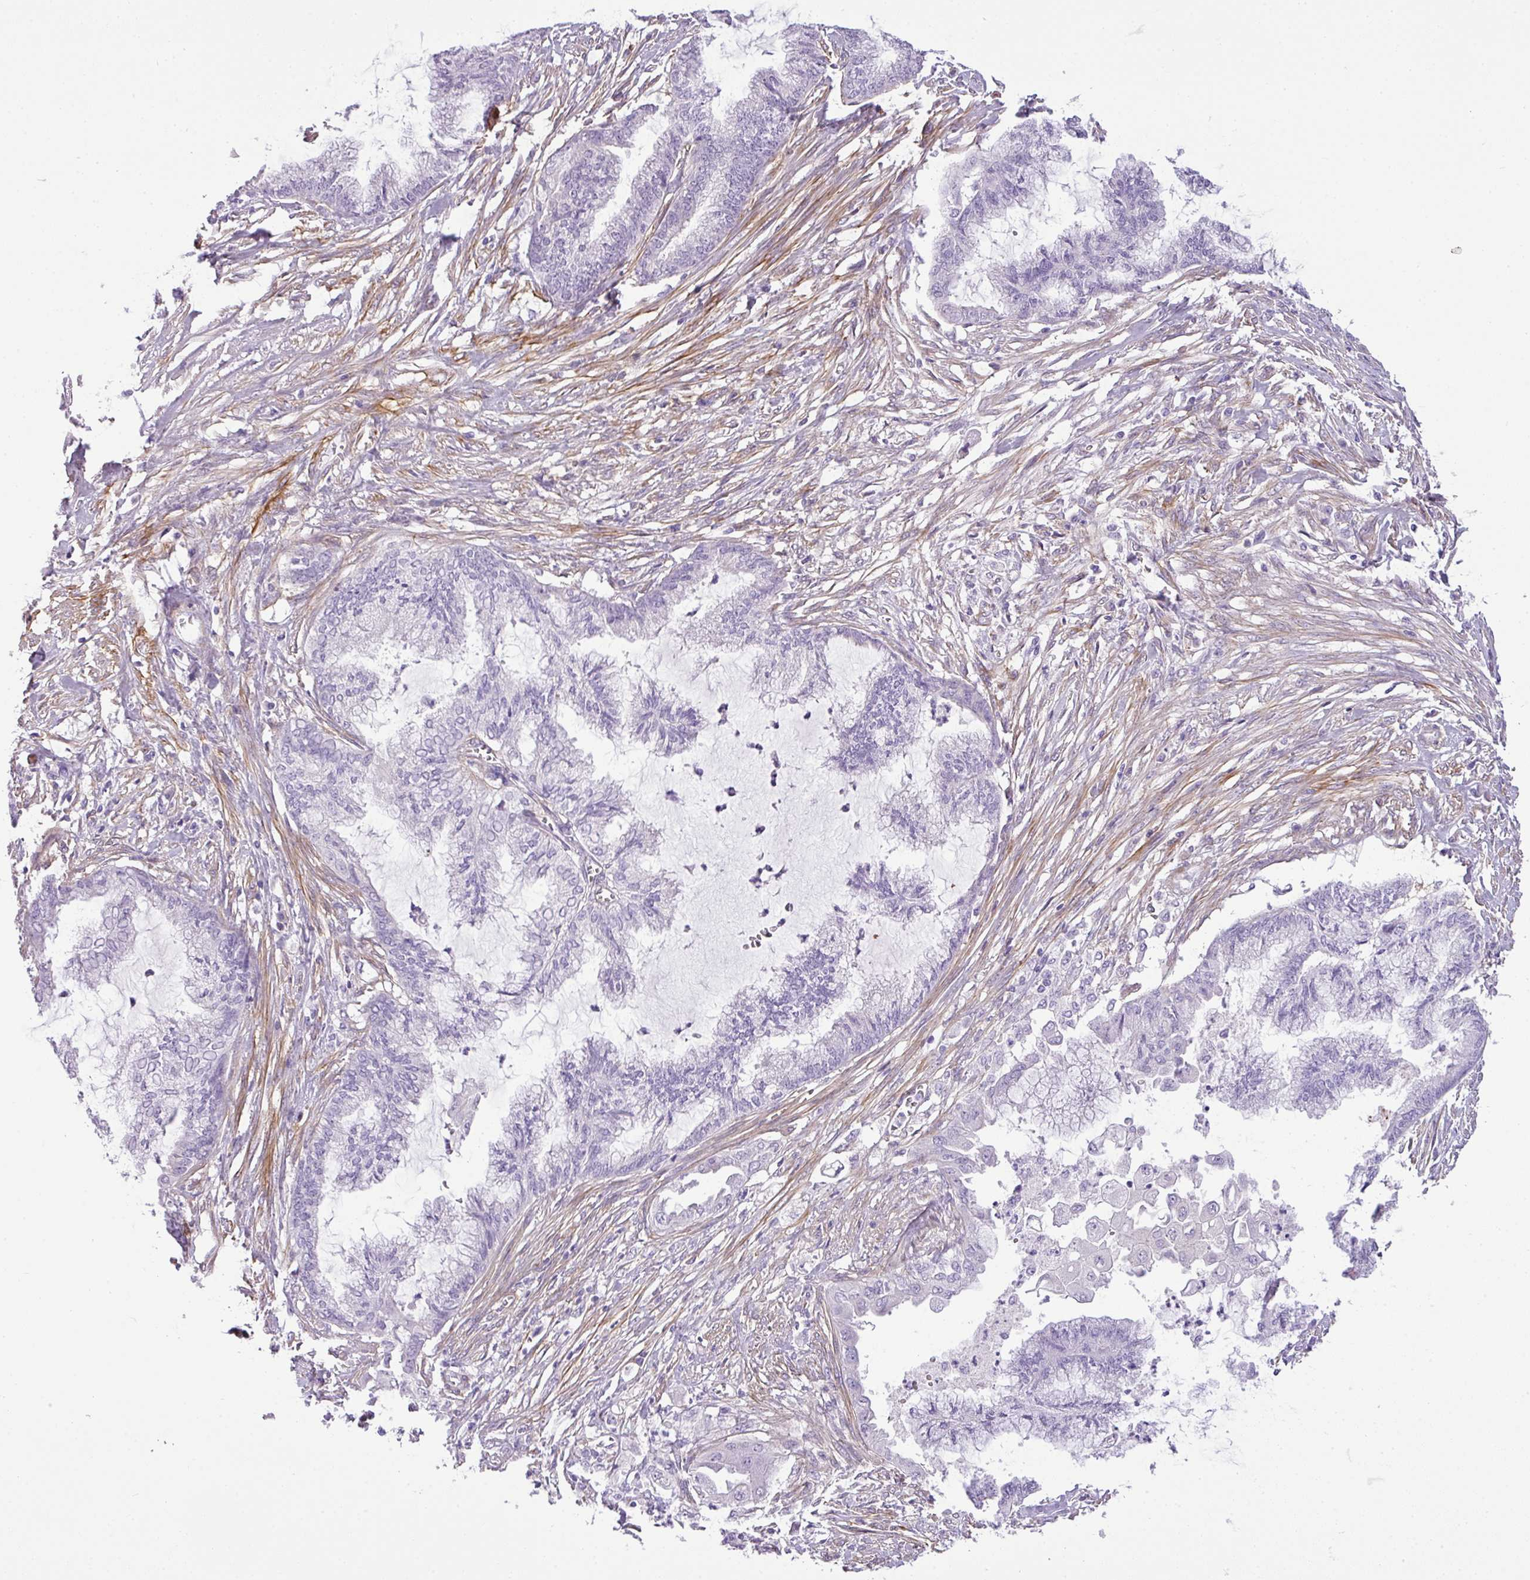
{"staining": {"intensity": "negative", "quantity": "none", "location": "none"}, "tissue": "endometrial cancer", "cell_type": "Tumor cells", "image_type": "cancer", "snomed": [{"axis": "morphology", "description": "Adenocarcinoma, NOS"}, {"axis": "topography", "description": "Endometrium"}], "caption": "DAB (3,3'-diaminobenzidine) immunohistochemical staining of human endometrial cancer (adenocarcinoma) exhibits no significant staining in tumor cells.", "gene": "PARD6G", "patient": {"sex": "female", "age": 86}}